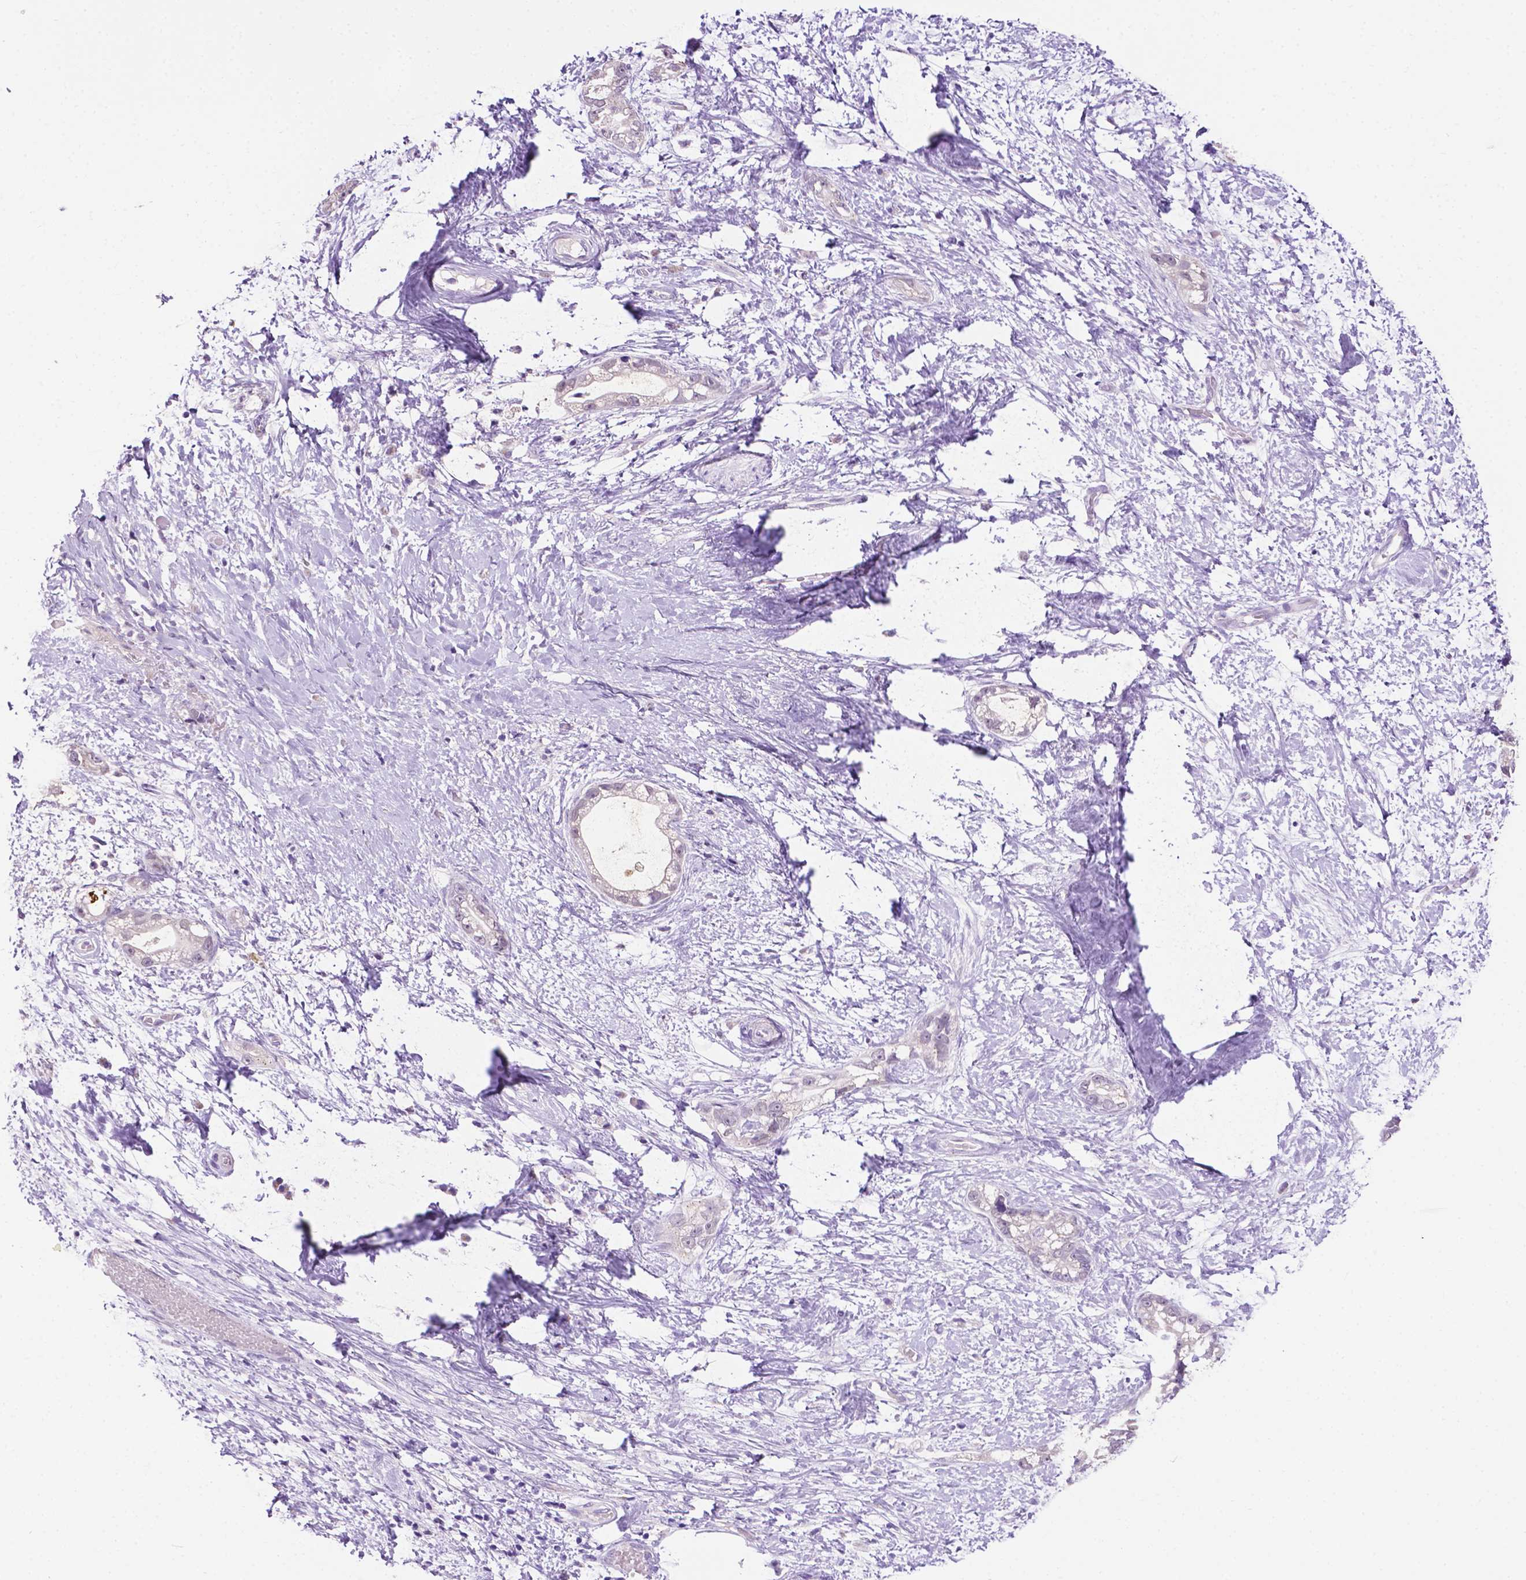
{"staining": {"intensity": "negative", "quantity": "none", "location": "none"}, "tissue": "stomach cancer", "cell_type": "Tumor cells", "image_type": "cancer", "snomed": [{"axis": "morphology", "description": "Adenocarcinoma, NOS"}, {"axis": "topography", "description": "Stomach"}], "caption": "Tumor cells show no significant expression in stomach cancer.", "gene": "MMP27", "patient": {"sex": "male", "age": 55}}